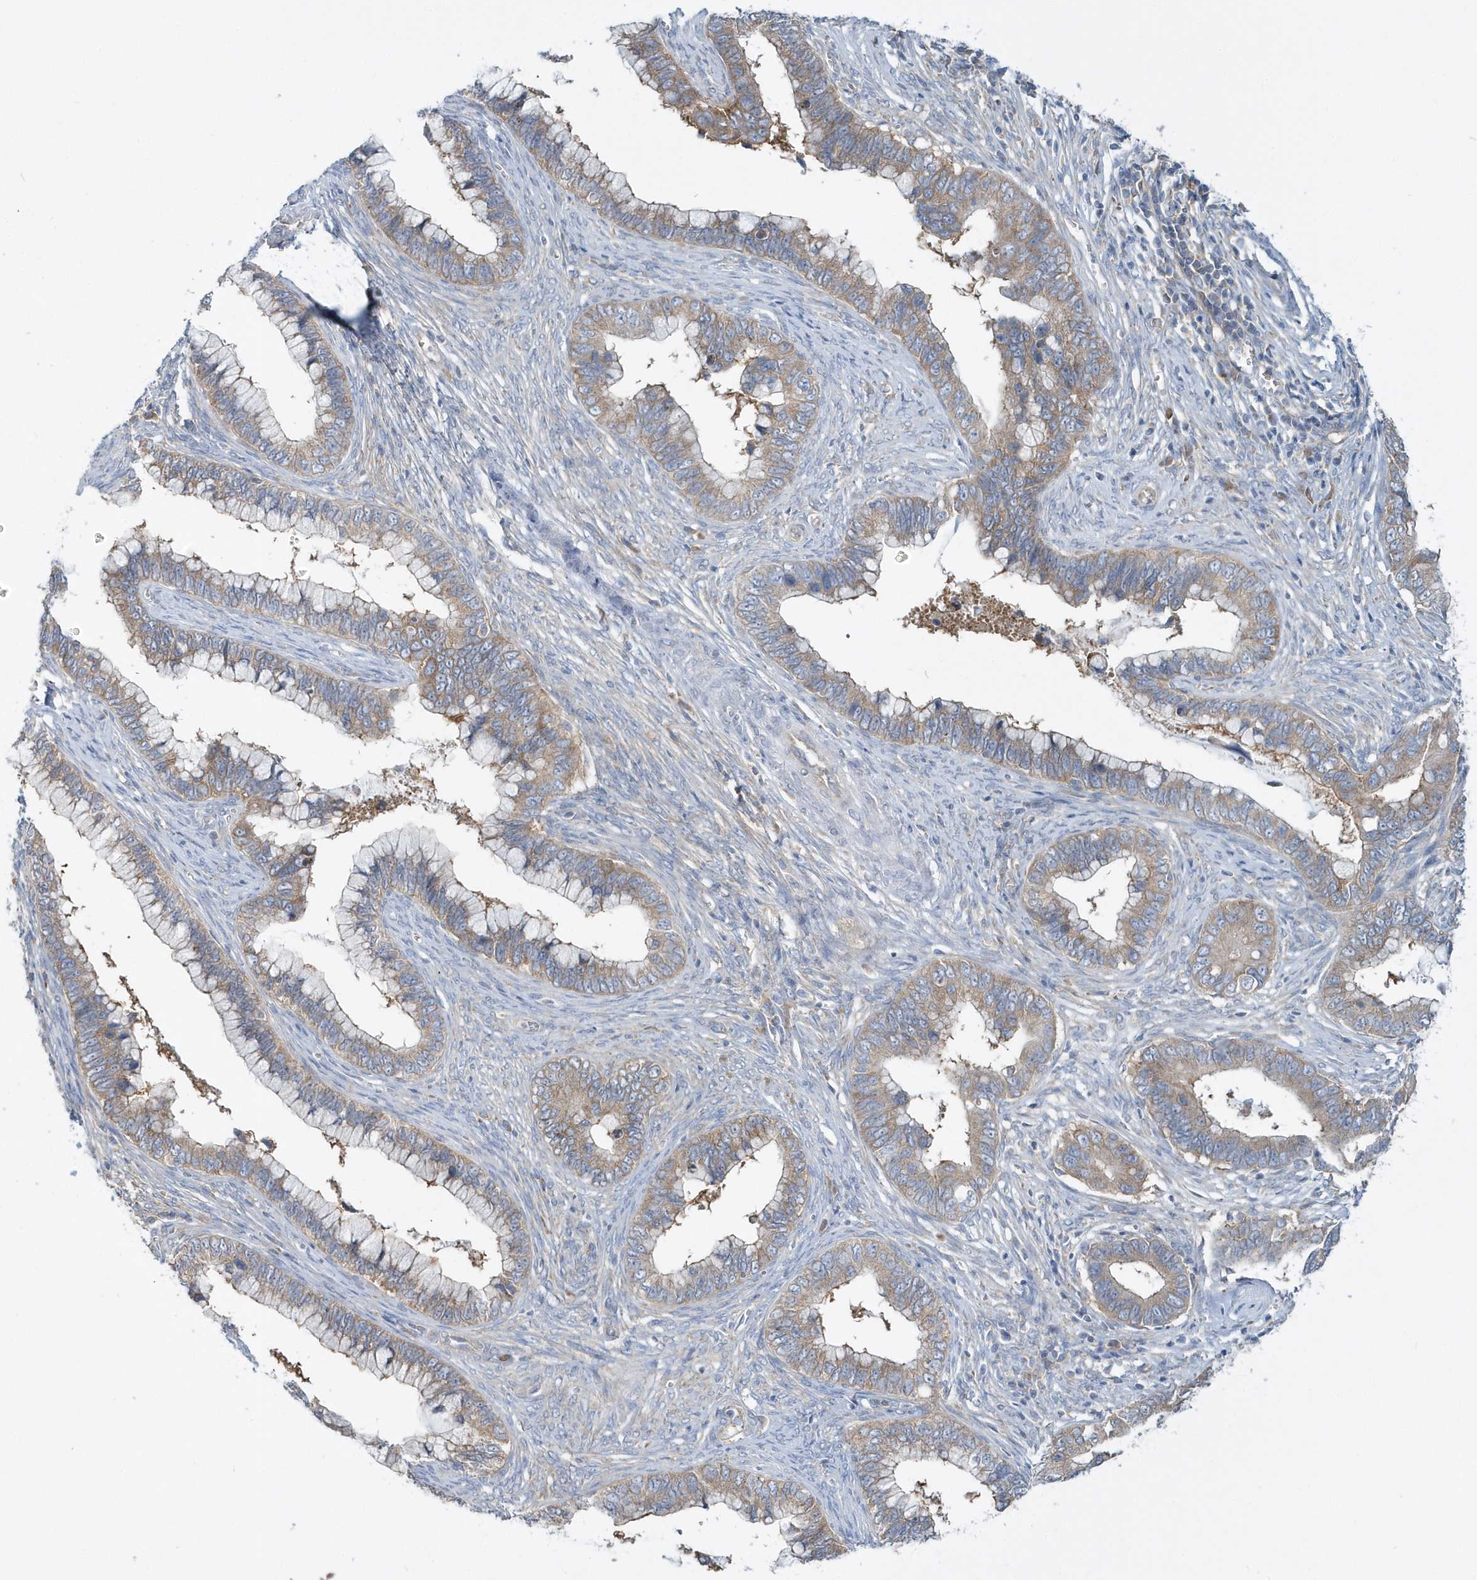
{"staining": {"intensity": "weak", "quantity": "25%-75%", "location": "cytoplasmic/membranous"}, "tissue": "cervical cancer", "cell_type": "Tumor cells", "image_type": "cancer", "snomed": [{"axis": "morphology", "description": "Adenocarcinoma, NOS"}, {"axis": "topography", "description": "Cervix"}], "caption": "The image demonstrates staining of cervical cancer (adenocarcinoma), revealing weak cytoplasmic/membranous protein expression (brown color) within tumor cells.", "gene": "EIF3C", "patient": {"sex": "female", "age": 44}}